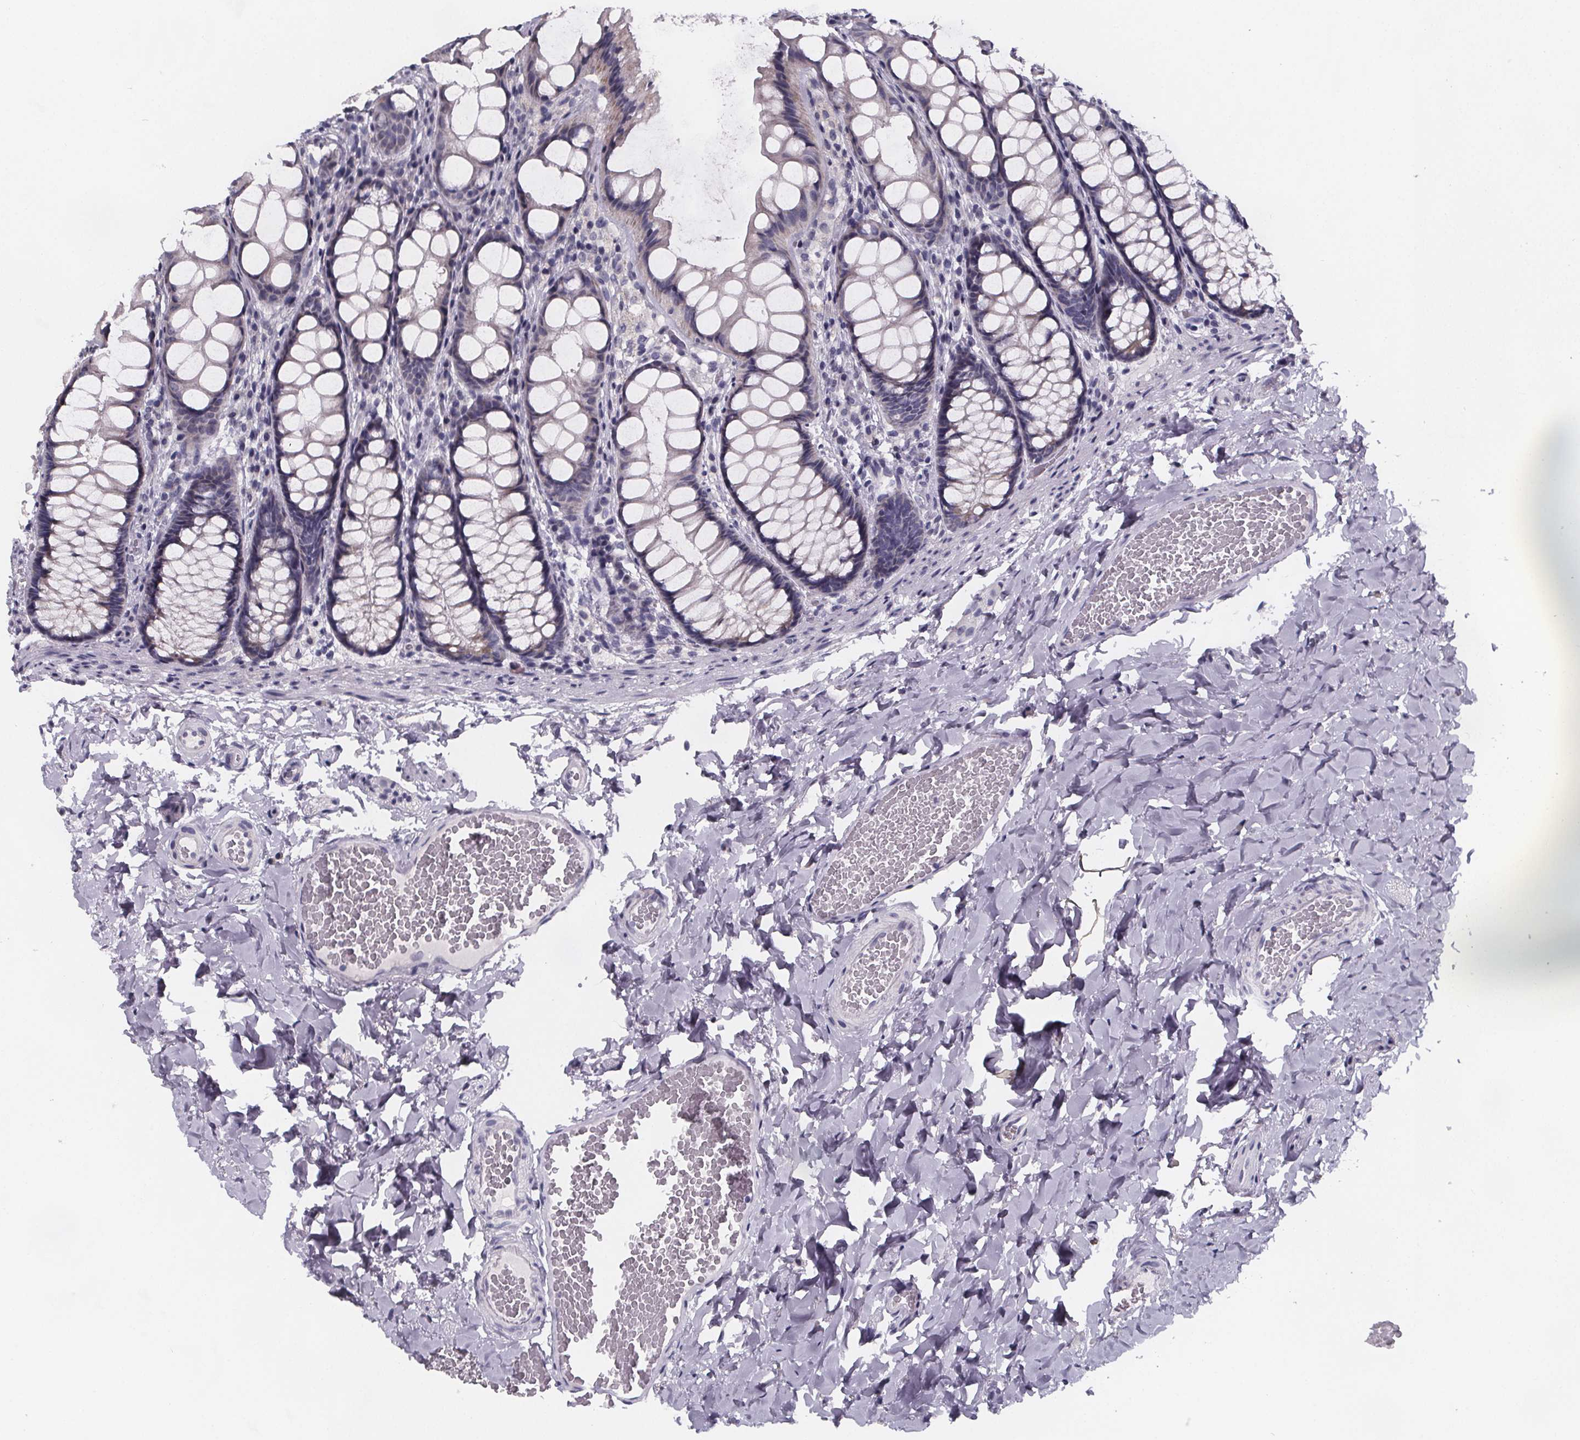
{"staining": {"intensity": "negative", "quantity": "none", "location": "none"}, "tissue": "colon", "cell_type": "Endothelial cells", "image_type": "normal", "snomed": [{"axis": "morphology", "description": "Normal tissue, NOS"}, {"axis": "topography", "description": "Colon"}], "caption": "Immunohistochemistry (IHC) of benign human colon shows no staining in endothelial cells. (Stains: DAB (3,3'-diaminobenzidine) immunohistochemistry (IHC) with hematoxylin counter stain, Microscopy: brightfield microscopy at high magnification).", "gene": "PAH", "patient": {"sex": "male", "age": 47}}